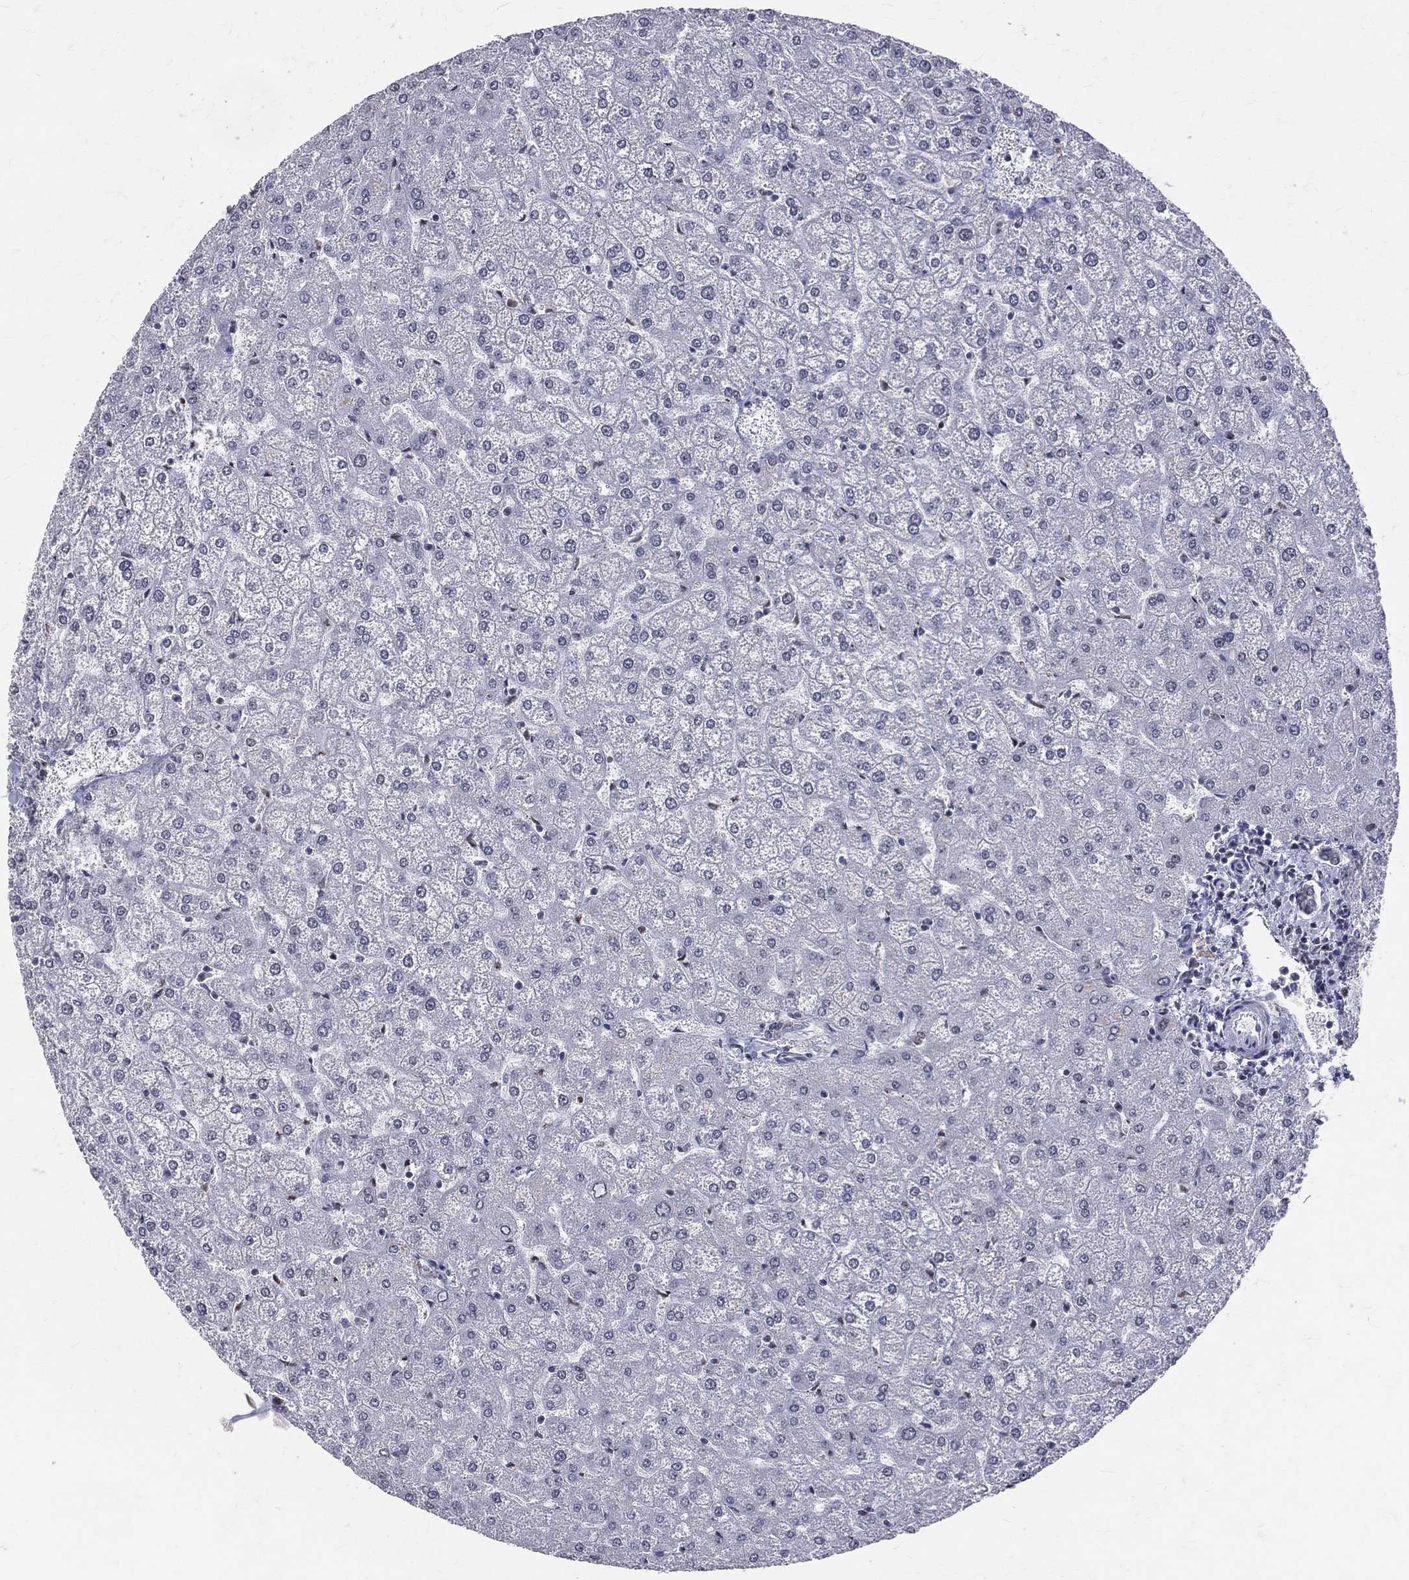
{"staining": {"intensity": "negative", "quantity": "none", "location": "none"}, "tissue": "liver", "cell_type": "Cholangiocytes", "image_type": "normal", "snomed": [{"axis": "morphology", "description": "Normal tissue, NOS"}, {"axis": "topography", "description": "Liver"}], "caption": "A high-resolution photomicrograph shows immunohistochemistry staining of benign liver, which exhibits no significant expression in cholangiocytes. (Brightfield microscopy of DAB immunohistochemistry at high magnification).", "gene": "CDK7", "patient": {"sex": "female", "age": 32}}